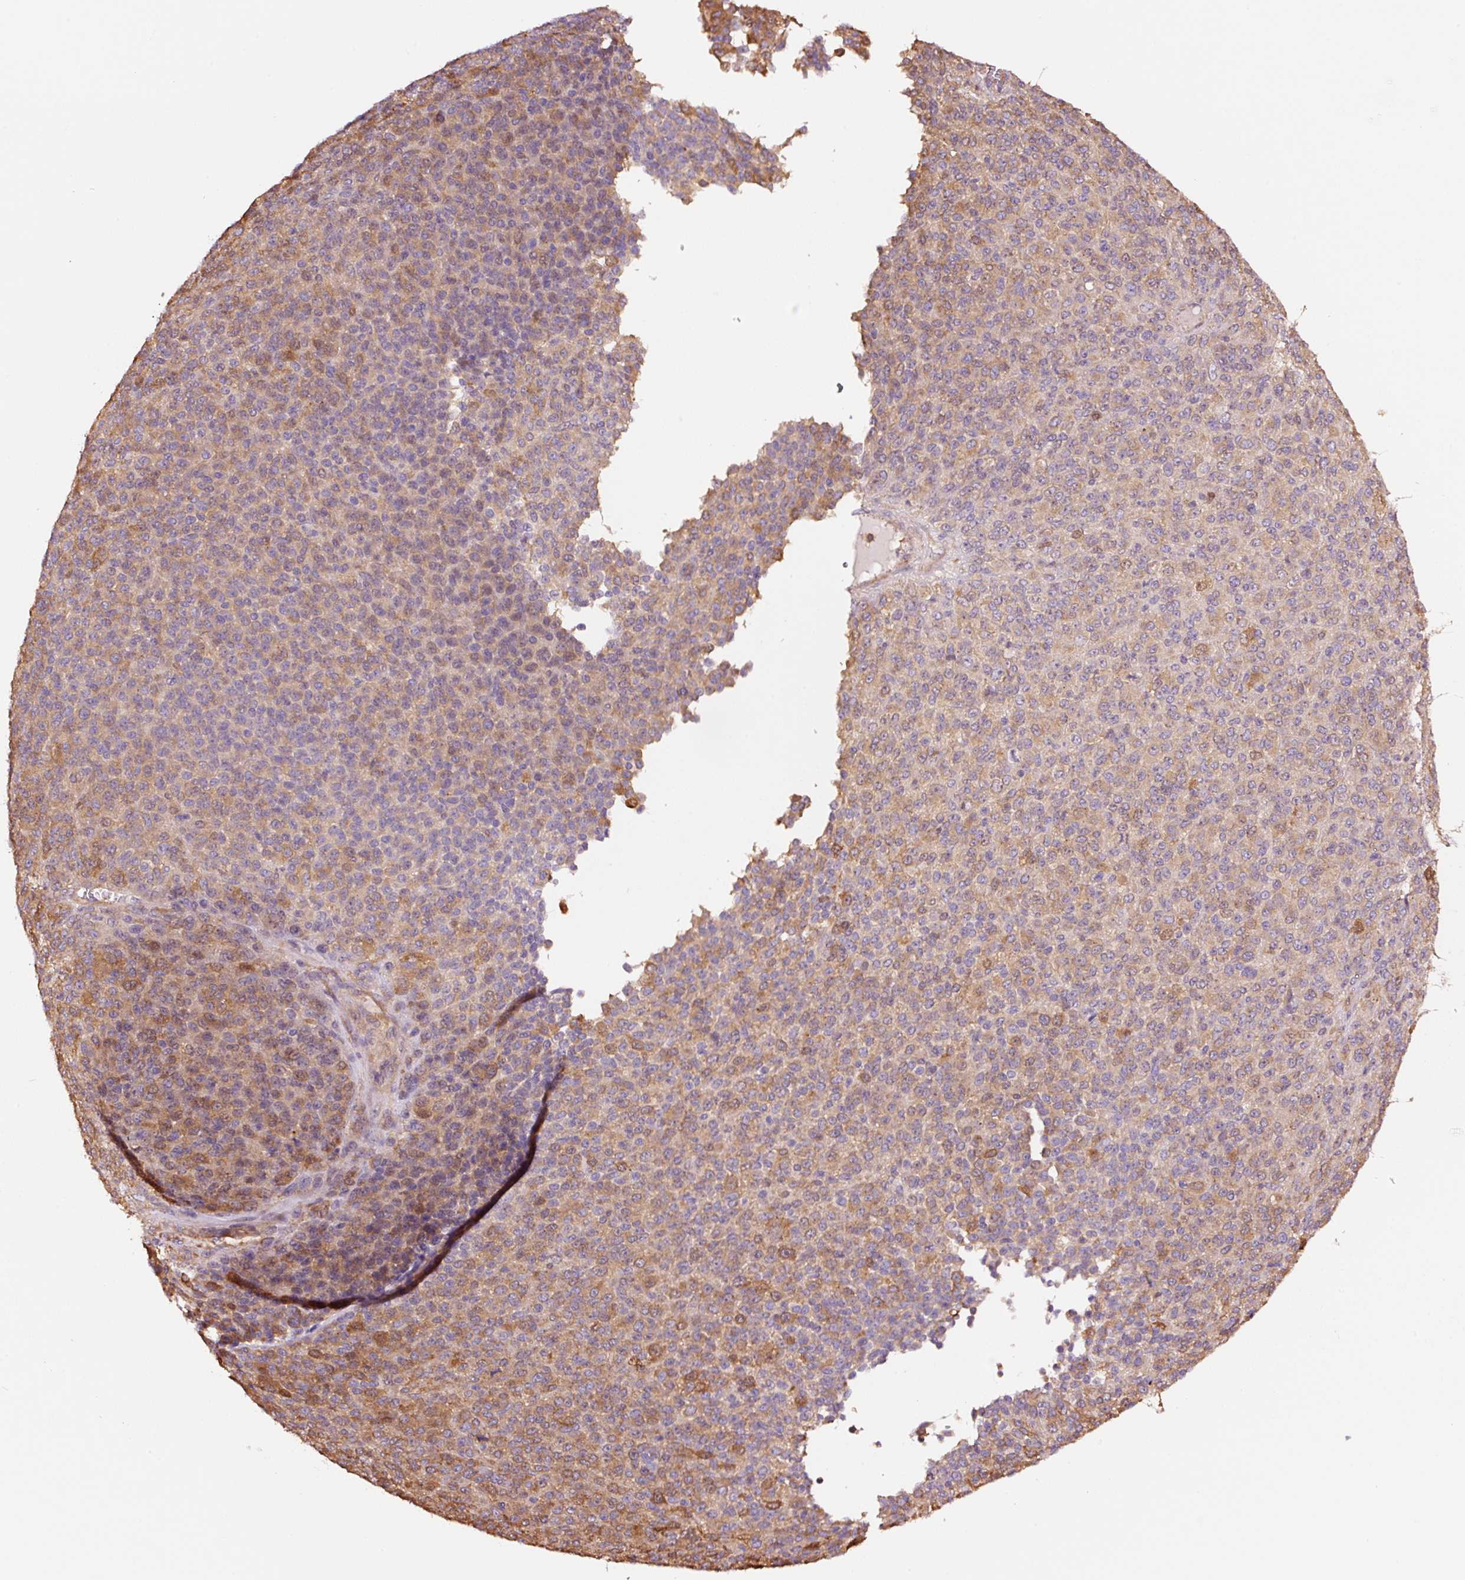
{"staining": {"intensity": "moderate", "quantity": "25%-75%", "location": "cytoplasmic/membranous"}, "tissue": "melanoma", "cell_type": "Tumor cells", "image_type": "cancer", "snomed": [{"axis": "morphology", "description": "Malignant melanoma, Metastatic site"}, {"axis": "topography", "description": "Brain"}], "caption": "Melanoma tissue displays moderate cytoplasmic/membranous positivity in about 25%-75% of tumor cells", "gene": "METAP1", "patient": {"sex": "female", "age": 56}}